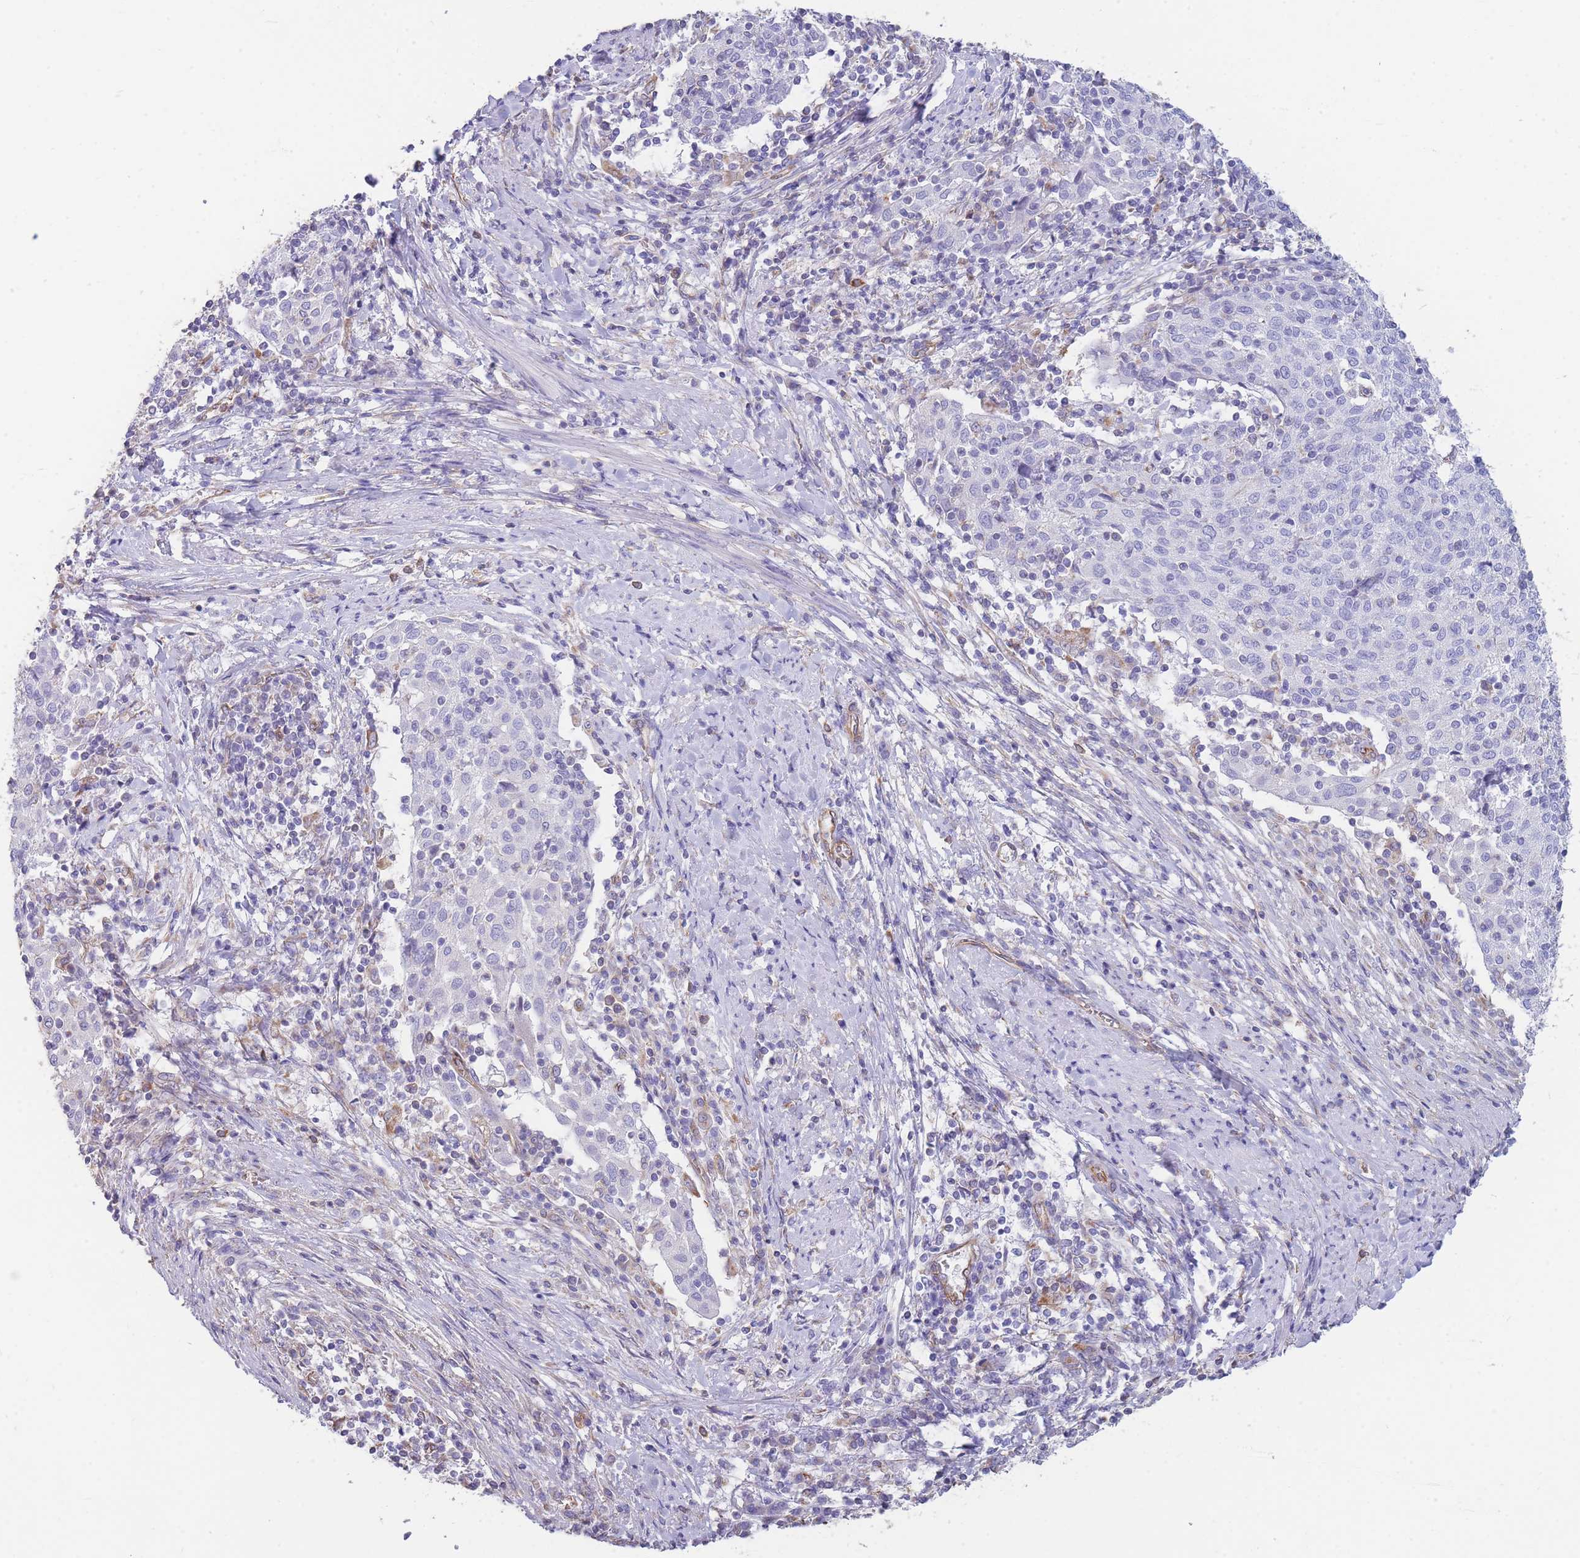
{"staining": {"intensity": "negative", "quantity": "none", "location": "none"}, "tissue": "cervical cancer", "cell_type": "Tumor cells", "image_type": "cancer", "snomed": [{"axis": "morphology", "description": "Squamous cell carcinoma, NOS"}, {"axis": "topography", "description": "Cervix"}], "caption": "IHC histopathology image of neoplastic tissue: cervical squamous cell carcinoma stained with DAB demonstrates no significant protein expression in tumor cells. The staining was performed using DAB to visualize the protein expression in brown, while the nuclei were stained in blue with hematoxylin (Magnification: 20x).", "gene": "ANKRD53", "patient": {"sex": "female", "age": 52}}